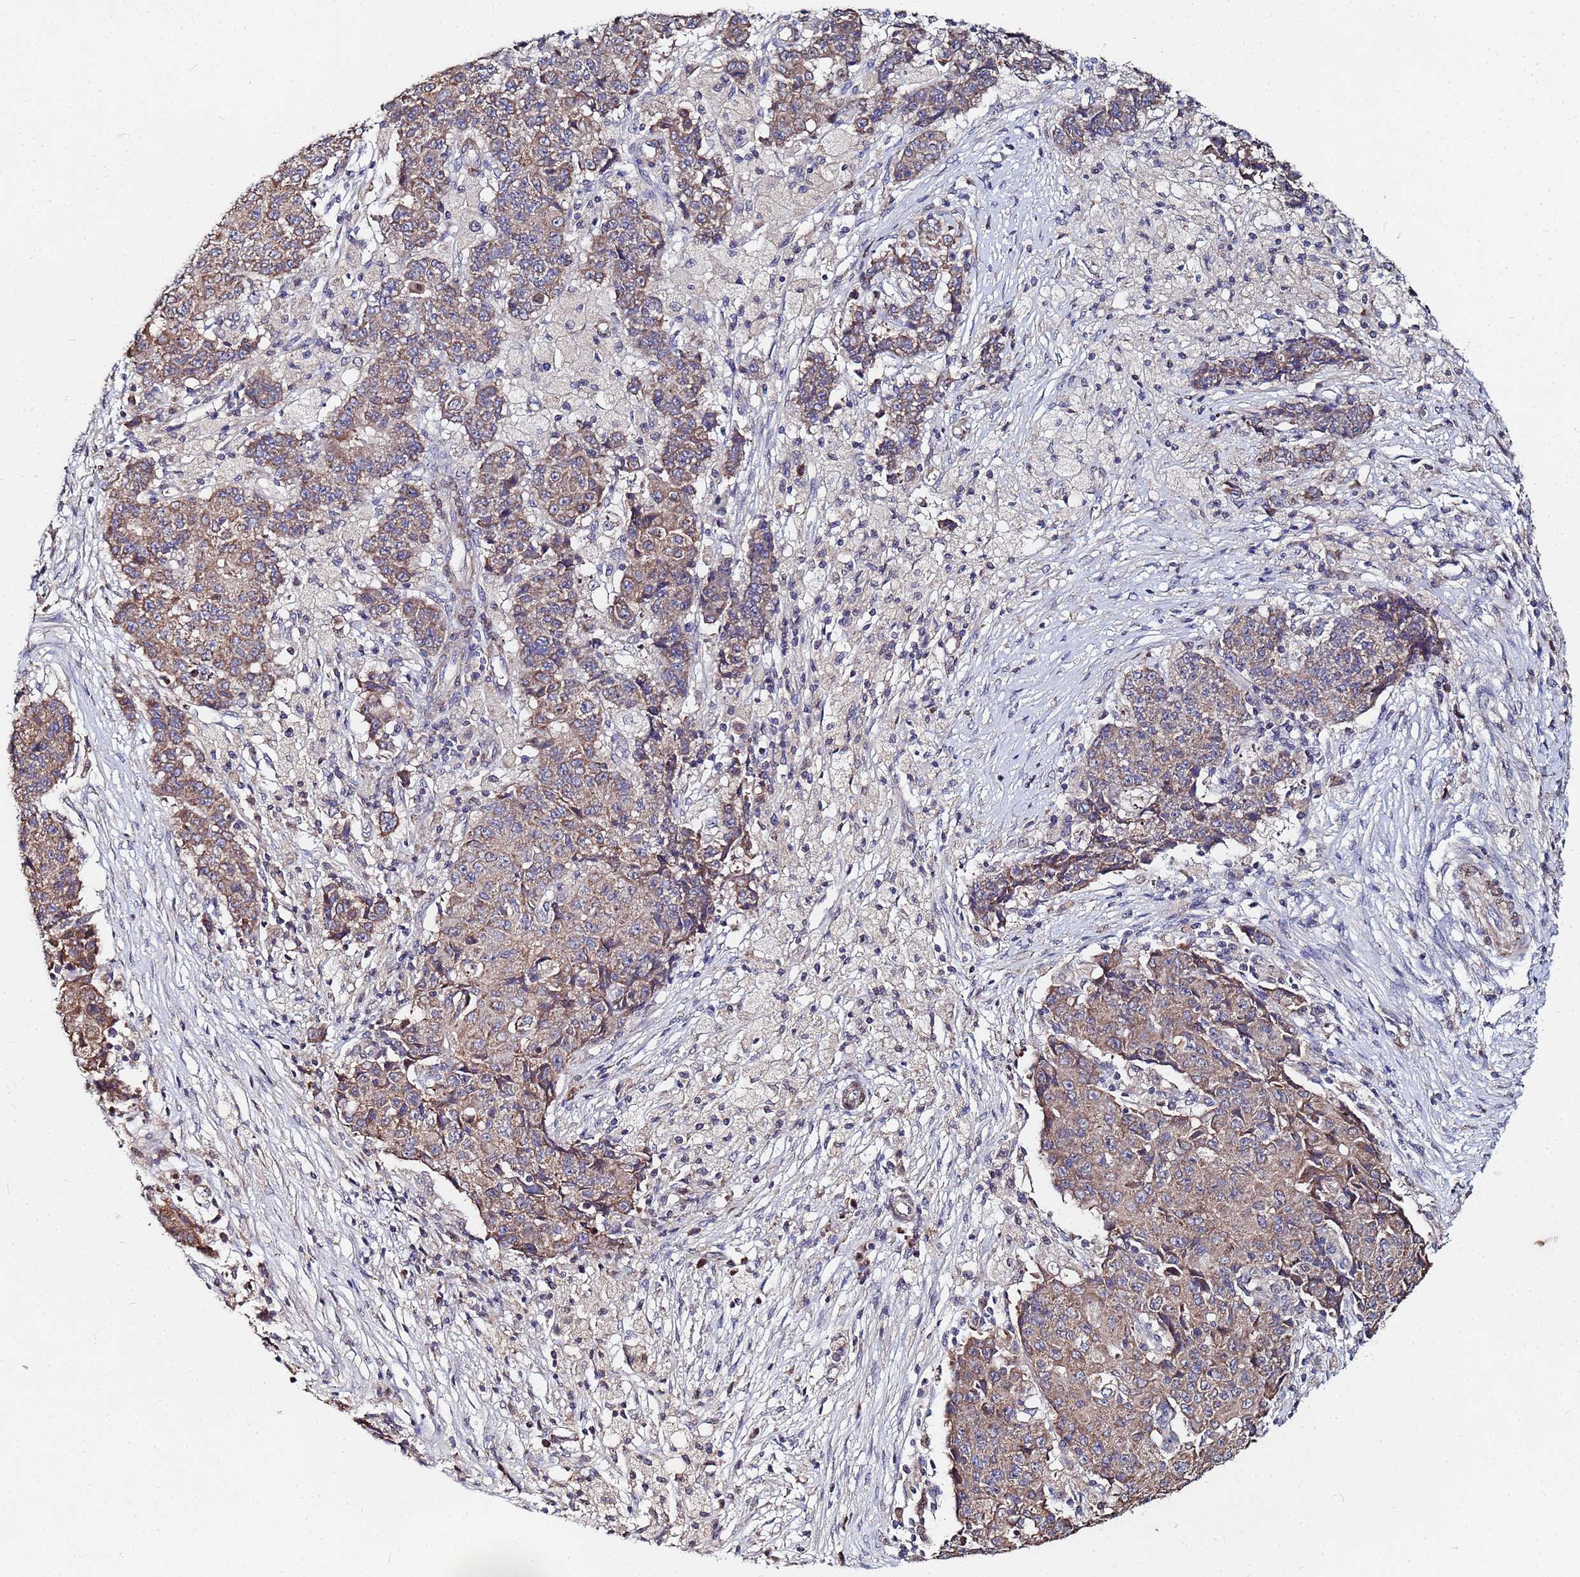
{"staining": {"intensity": "weak", "quantity": ">75%", "location": "cytoplasmic/membranous"}, "tissue": "ovarian cancer", "cell_type": "Tumor cells", "image_type": "cancer", "snomed": [{"axis": "morphology", "description": "Carcinoma, endometroid"}, {"axis": "topography", "description": "Ovary"}], "caption": "This is an image of IHC staining of ovarian endometroid carcinoma, which shows weak staining in the cytoplasmic/membranous of tumor cells.", "gene": "C5orf34", "patient": {"sex": "female", "age": 42}}